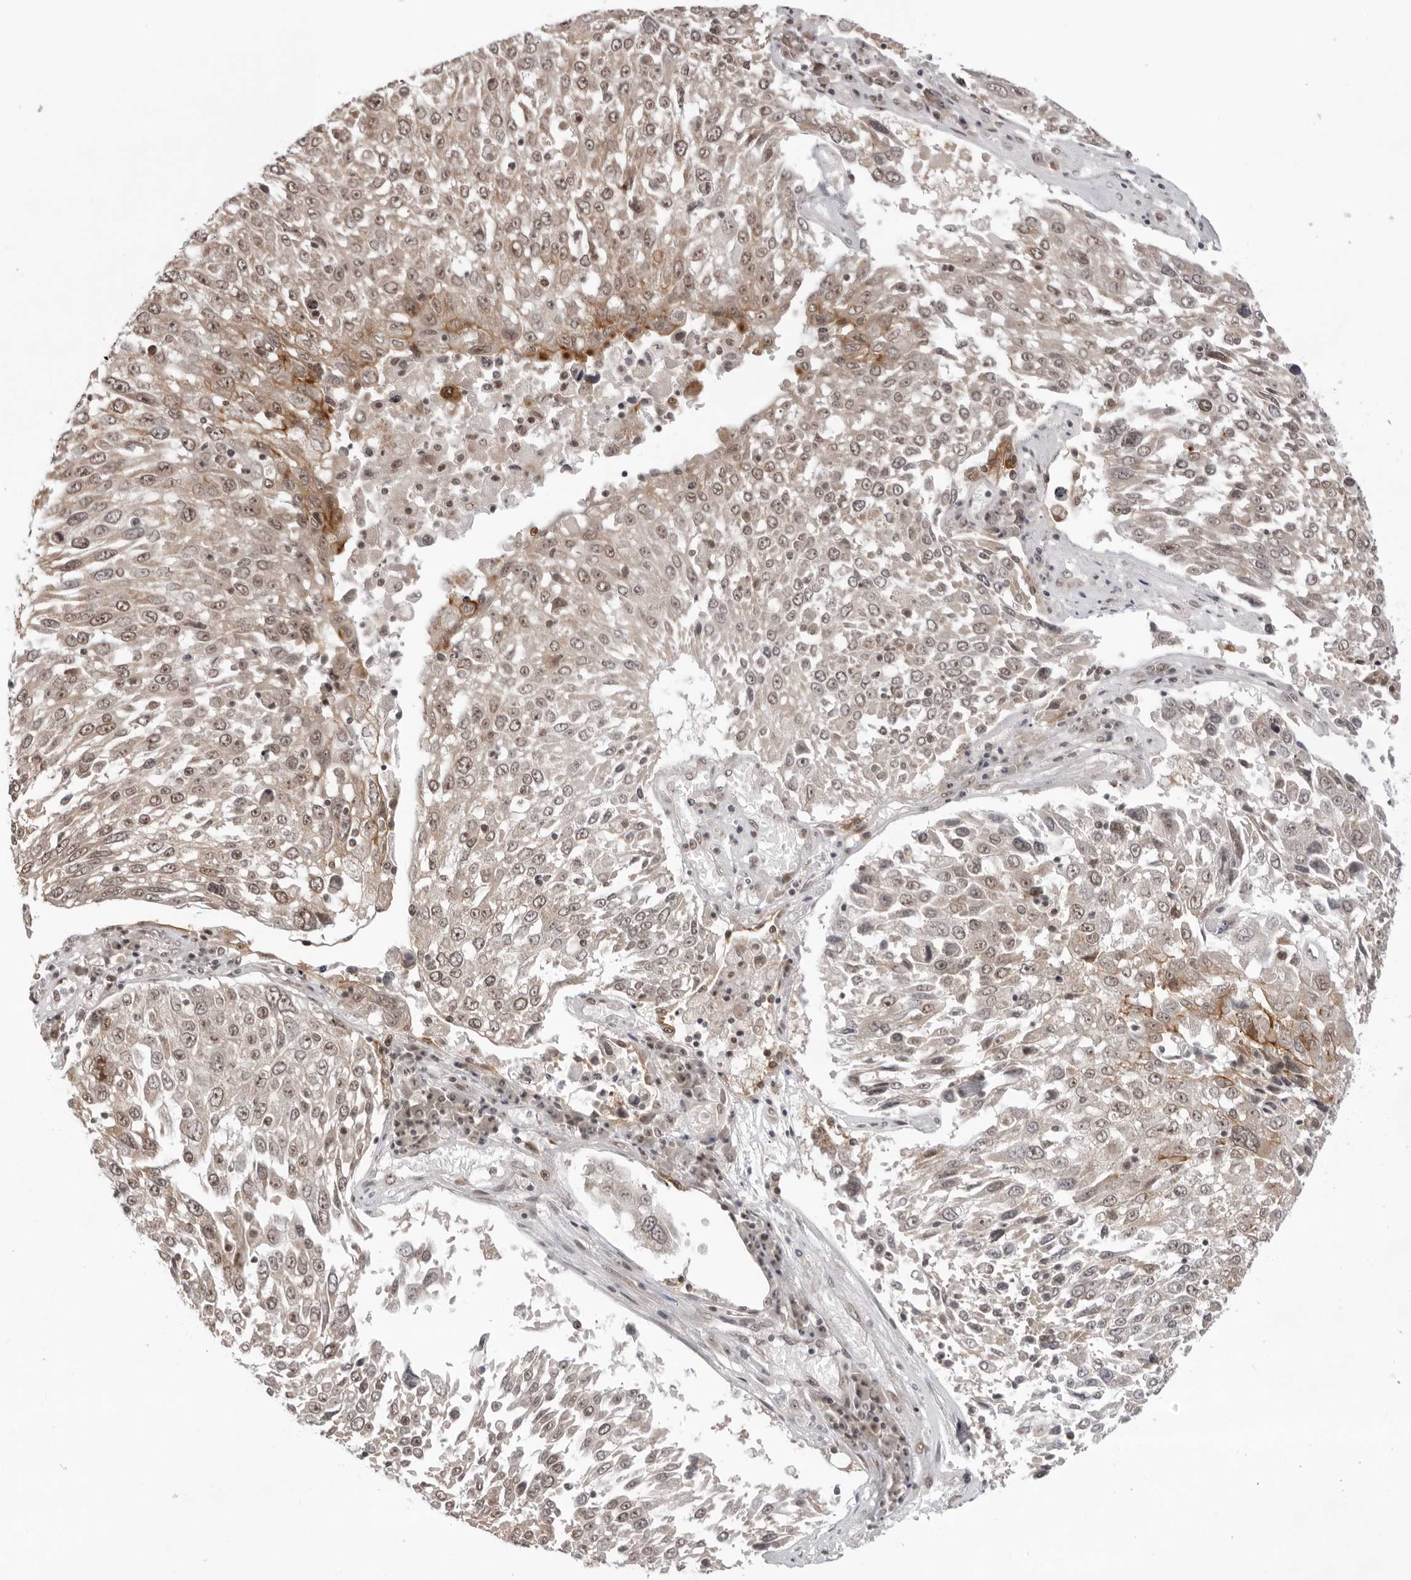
{"staining": {"intensity": "weak", "quantity": ">75%", "location": "cytoplasmic/membranous,nuclear"}, "tissue": "lung cancer", "cell_type": "Tumor cells", "image_type": "cancer", "snomed": [{"axis": "morphology", "description": "Squamous cell carcinoma, NOS"}, {"axis": "topography", "description": "Lung"}], "caption": "Approximately >75% of tumor cells in lung cancer (squamous cell carcinoma) demonstrate weak cytoplasmic/membranous and nuclear protein staining as visualized by brown immunohistochemical staining.", "gene": "EXOSC10", "patient": {"sex": "male", "age": 65}}